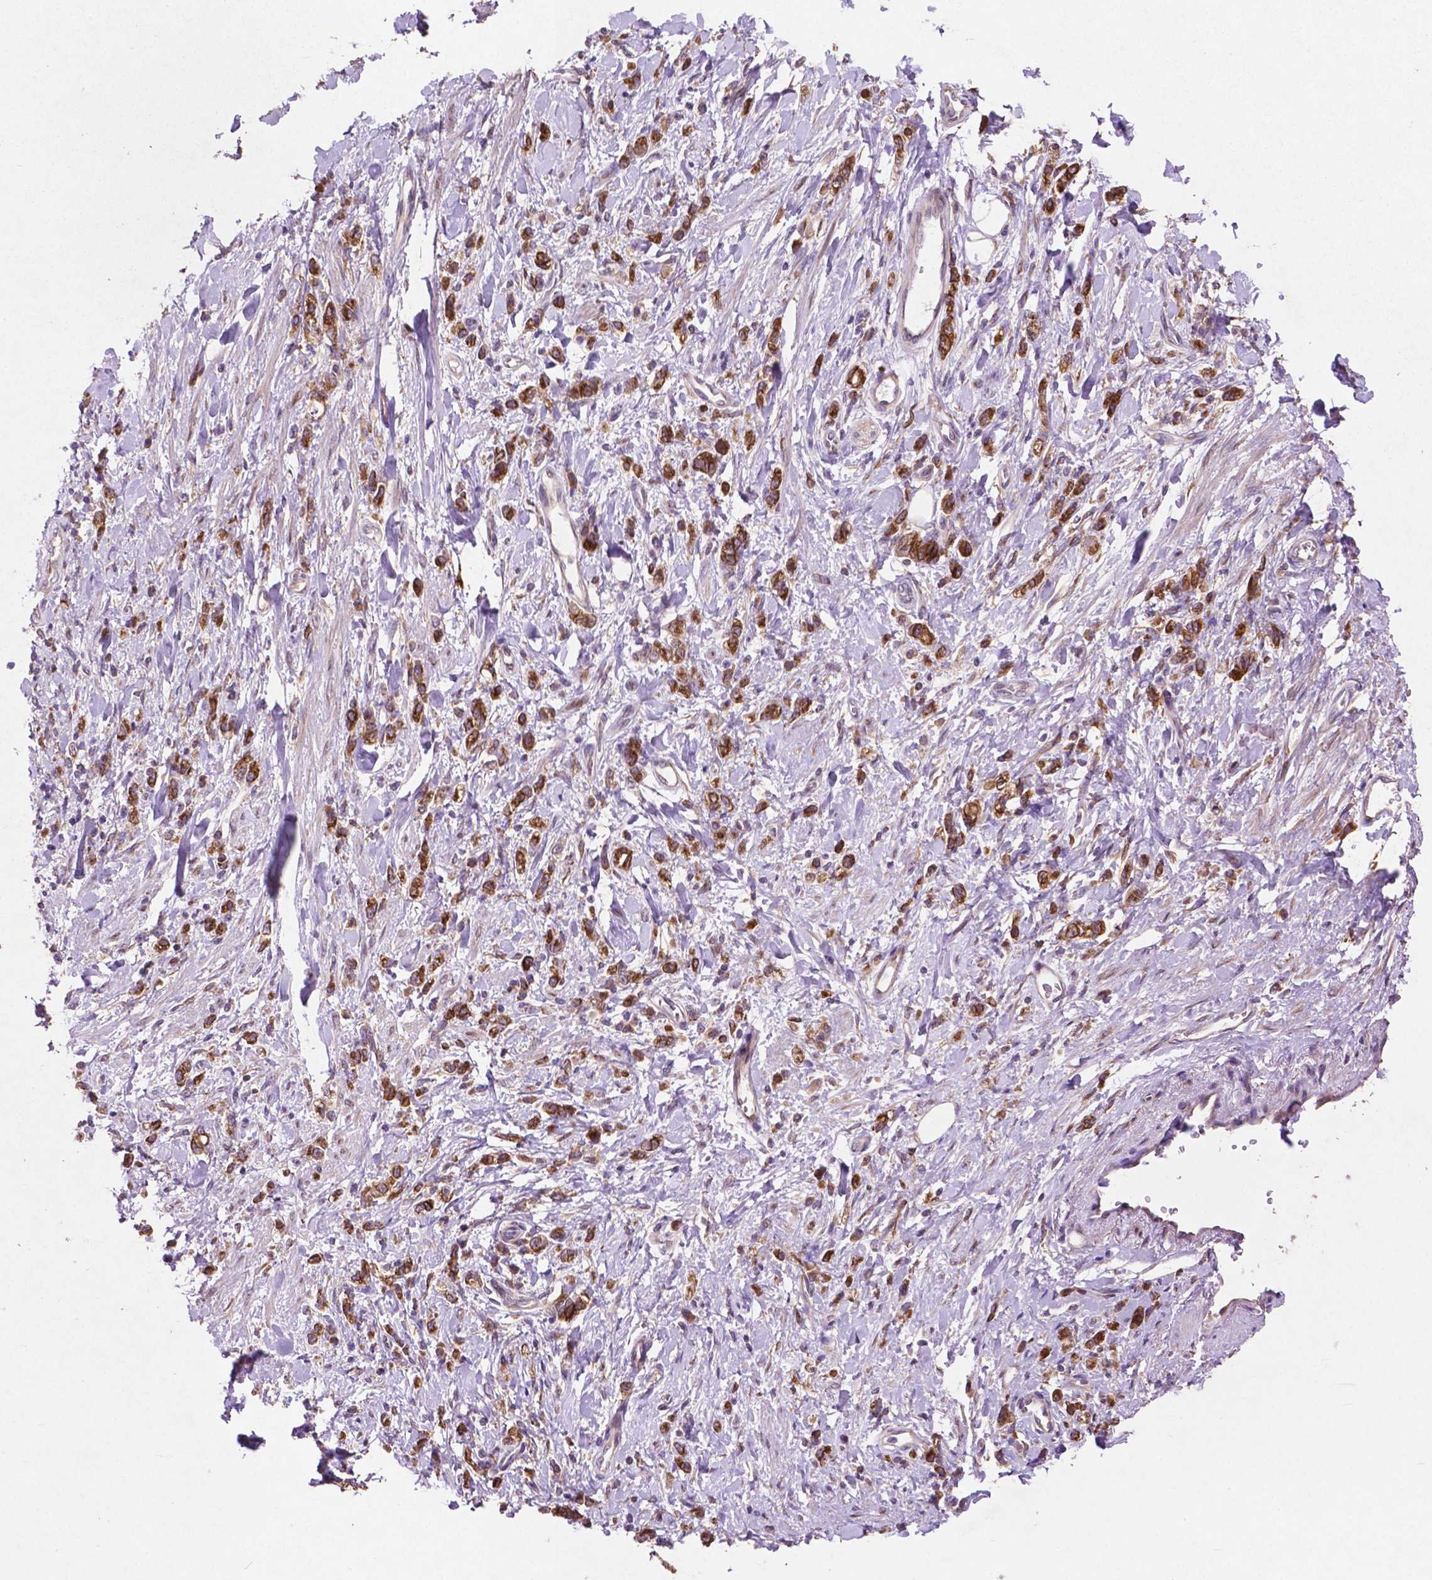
{"staining": {"intensity": "strong", "quantity": ">75%", "location": "cytoplasmic/membranous"}, "tissue": "stomach cancer", "cell_type": "Tumor cells", "image_type": "cancer", "snomed": [{"axis": "morphology", "description": "Adenocarcinoma, NOS"}, {"axis": "topography", "description": "Stomach"}], "caption": "Immunohistochemical staining of adenocarcinoma (stomach) reveals high levels of strong cytoplasmic/membranous positivity in about >75% of tumor cells. The staining was performed using DAB (3,3'-diaminobenzidine) to visualize the protein expression in brown, while the nuclei were stained in blue with hematoxylin (Magnification: 20x).", "gene": "MBTPS1", "patient": {"sex": "male", "age": 77}}